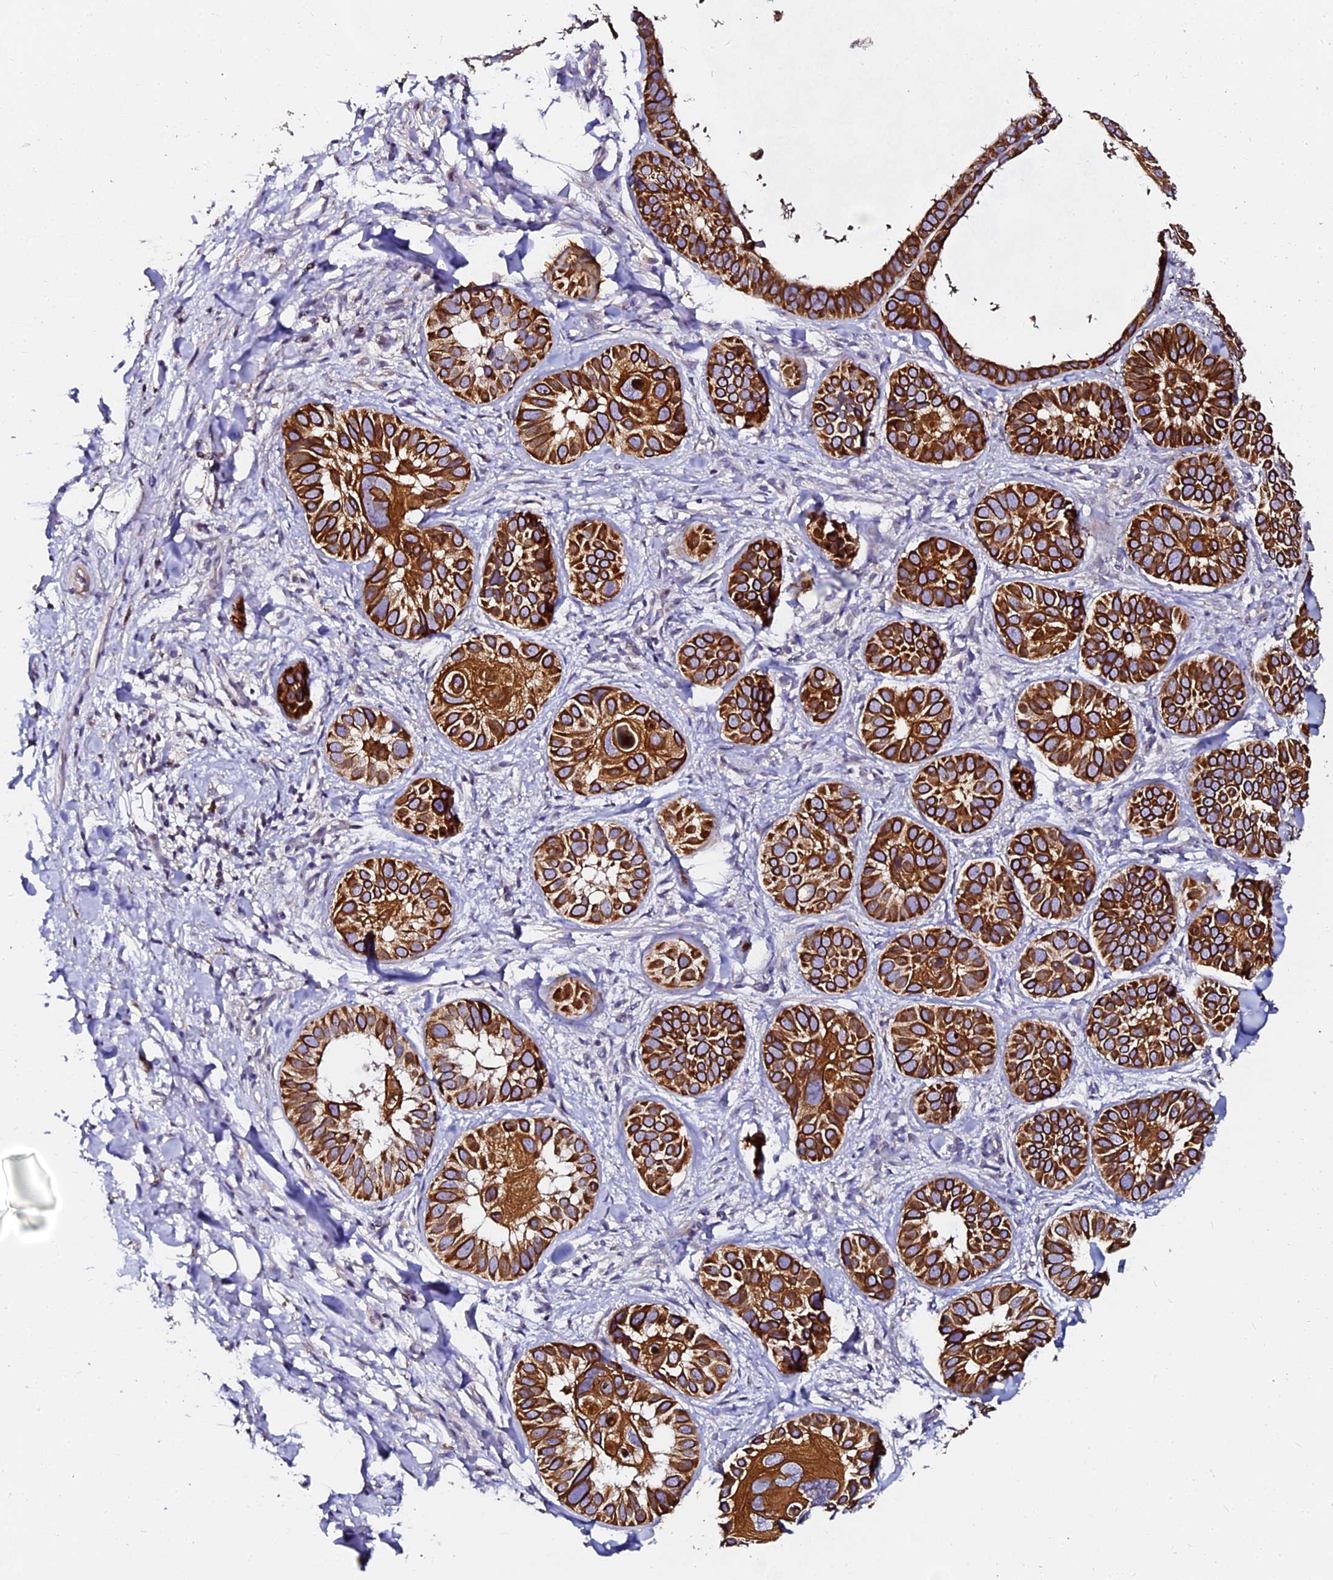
{"staining": {"intensity": "moderate", "quantity": ">75%", "location": "cytoplasmic/membranous"}, "tissue": "skin cancer", "cell_type": "Tumor cells", "image_type": "cancer", "snomed": [{"axis": "morphology", "description": "Basal cell carcinoma"}, {"axis": "topography", "description": "Skin"}], "caption": "The immunohistochemical stain labels moderate cytoplasmic/membranous staining in tumor cells of skin cancer (basal cell carcinoma) tissue.", "gene": "GPN3", "patient": {"sex": "male", "age": 62}}